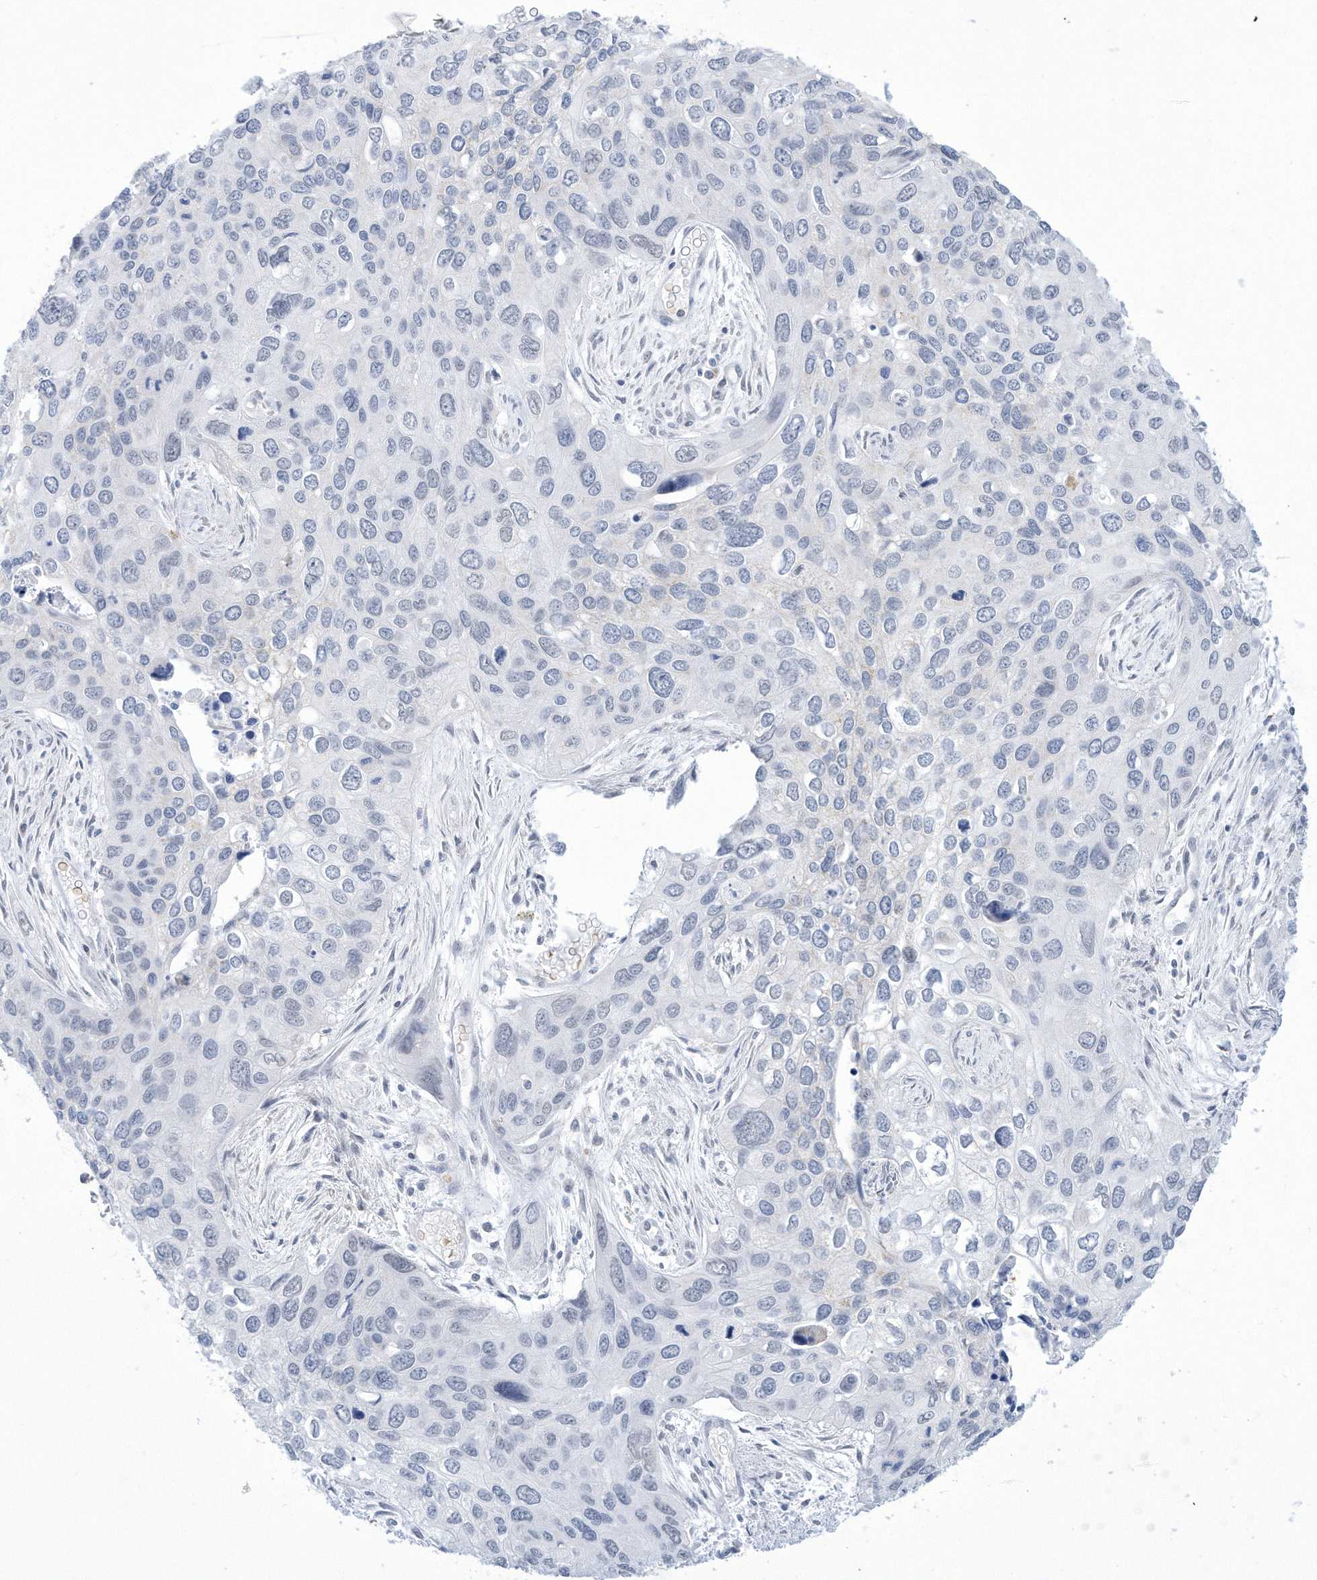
{"staining": {"intensity": "negative", "quantity": "none", "location": "none"}, "tissue": "cervical cancer", "cell_type": "Tumor cells", "image_type": "cancer", "snomed": [{"axis": "morphology", "description": "Squamous cell carcinoma, NOS"}, {"axis": "topography", "description": "Cervix"}], "caption": "Protein analysis of cervical cancer (squamous cell carcinoma) exhibits no significant positivity in tumor cells.", "gene": "ALDH6A1", "patient": {"sex": "female", "age": 55}}